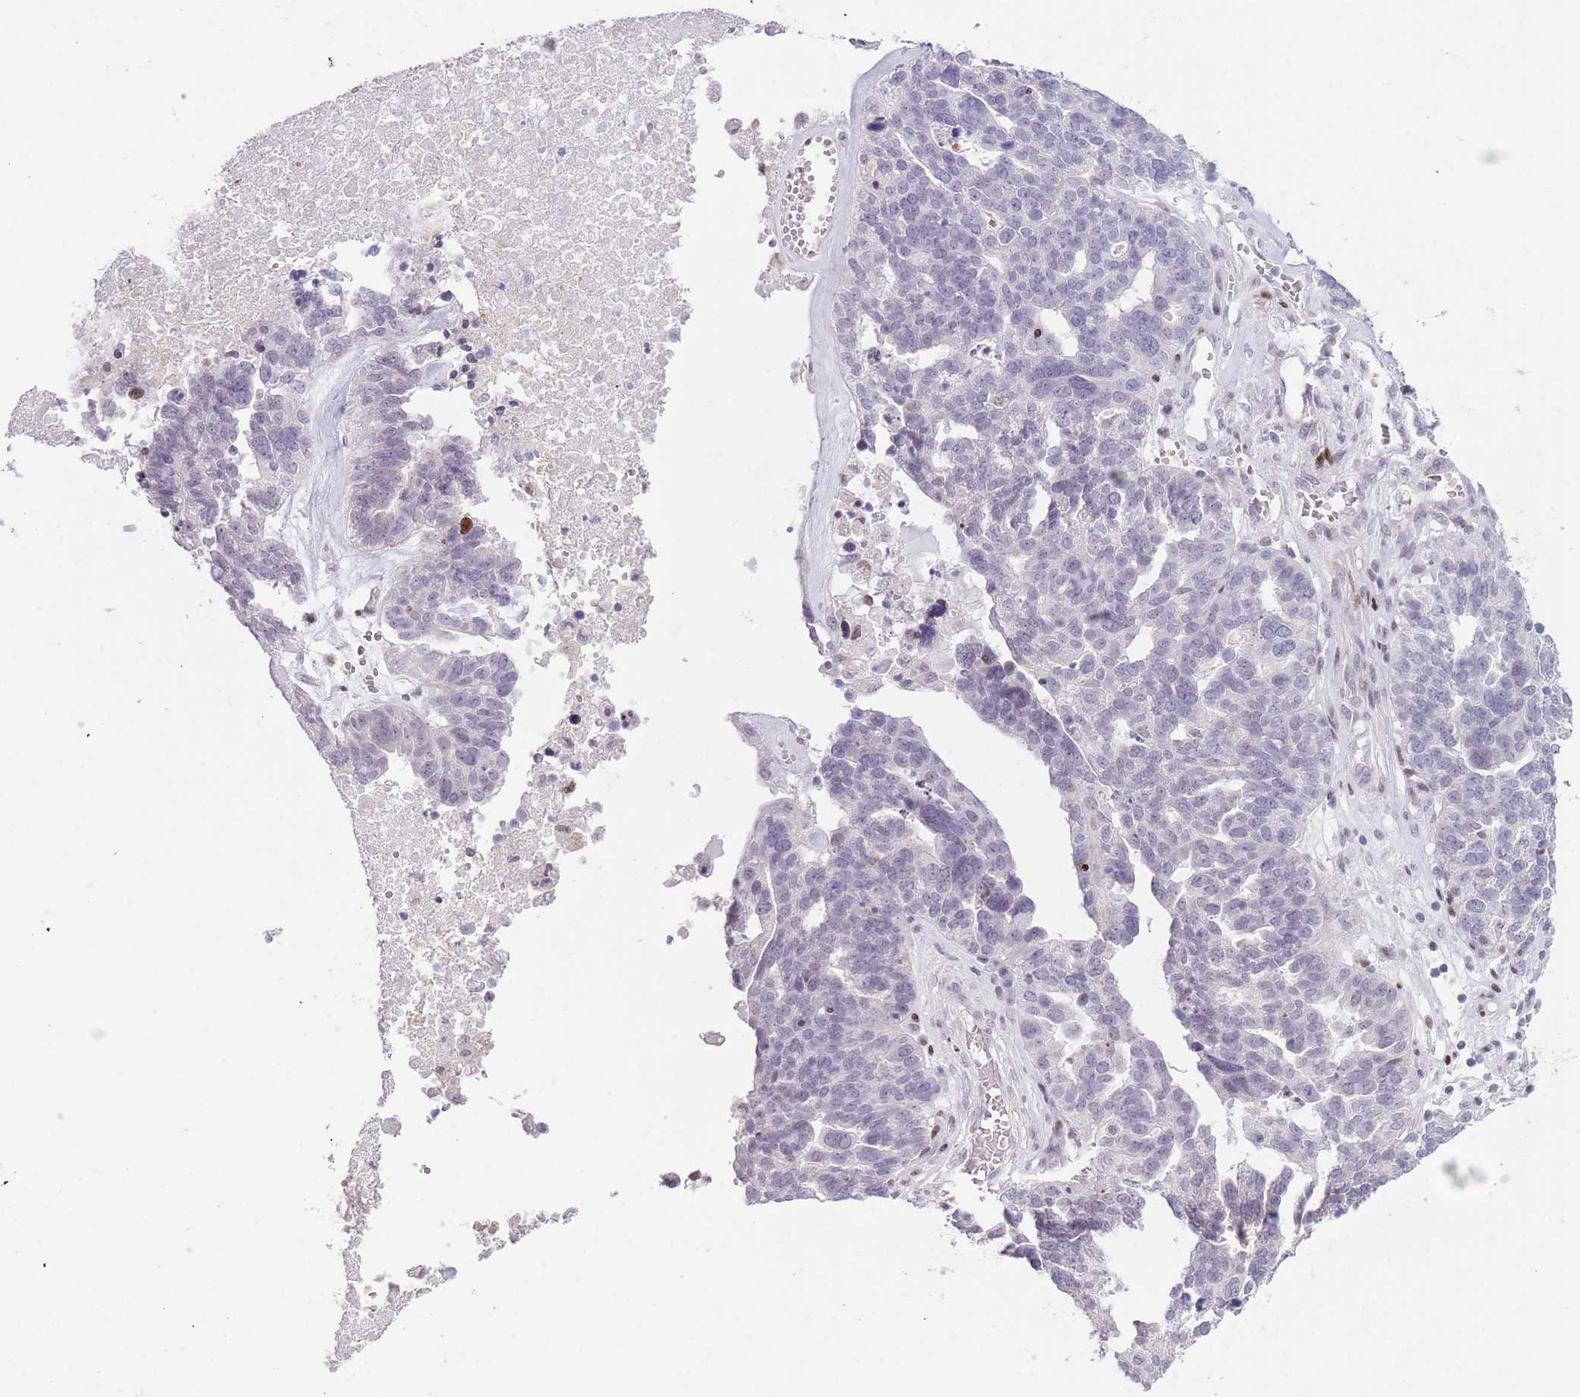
{"staining": {"intensity": "moderate", "quantity": "<25%", "location": "nuclear"}, "tissue": "ovarian cancer", "cell_type": "Tumor cells", "image_type": "cancer", "snomed": [{"axis": "morphology", "description": "Cystadenocarcinoma, serous, NOS"}, {"axis": "topography", "description": "Ovary"}], "caption": "This histopathology image displays immunohistochemistry staining of ovarian cancer, with low moderate nuclear staining in about <25% of tumor cells.", "gene": "MFSD10", "patient": {"sex": "female", "age": 59}}